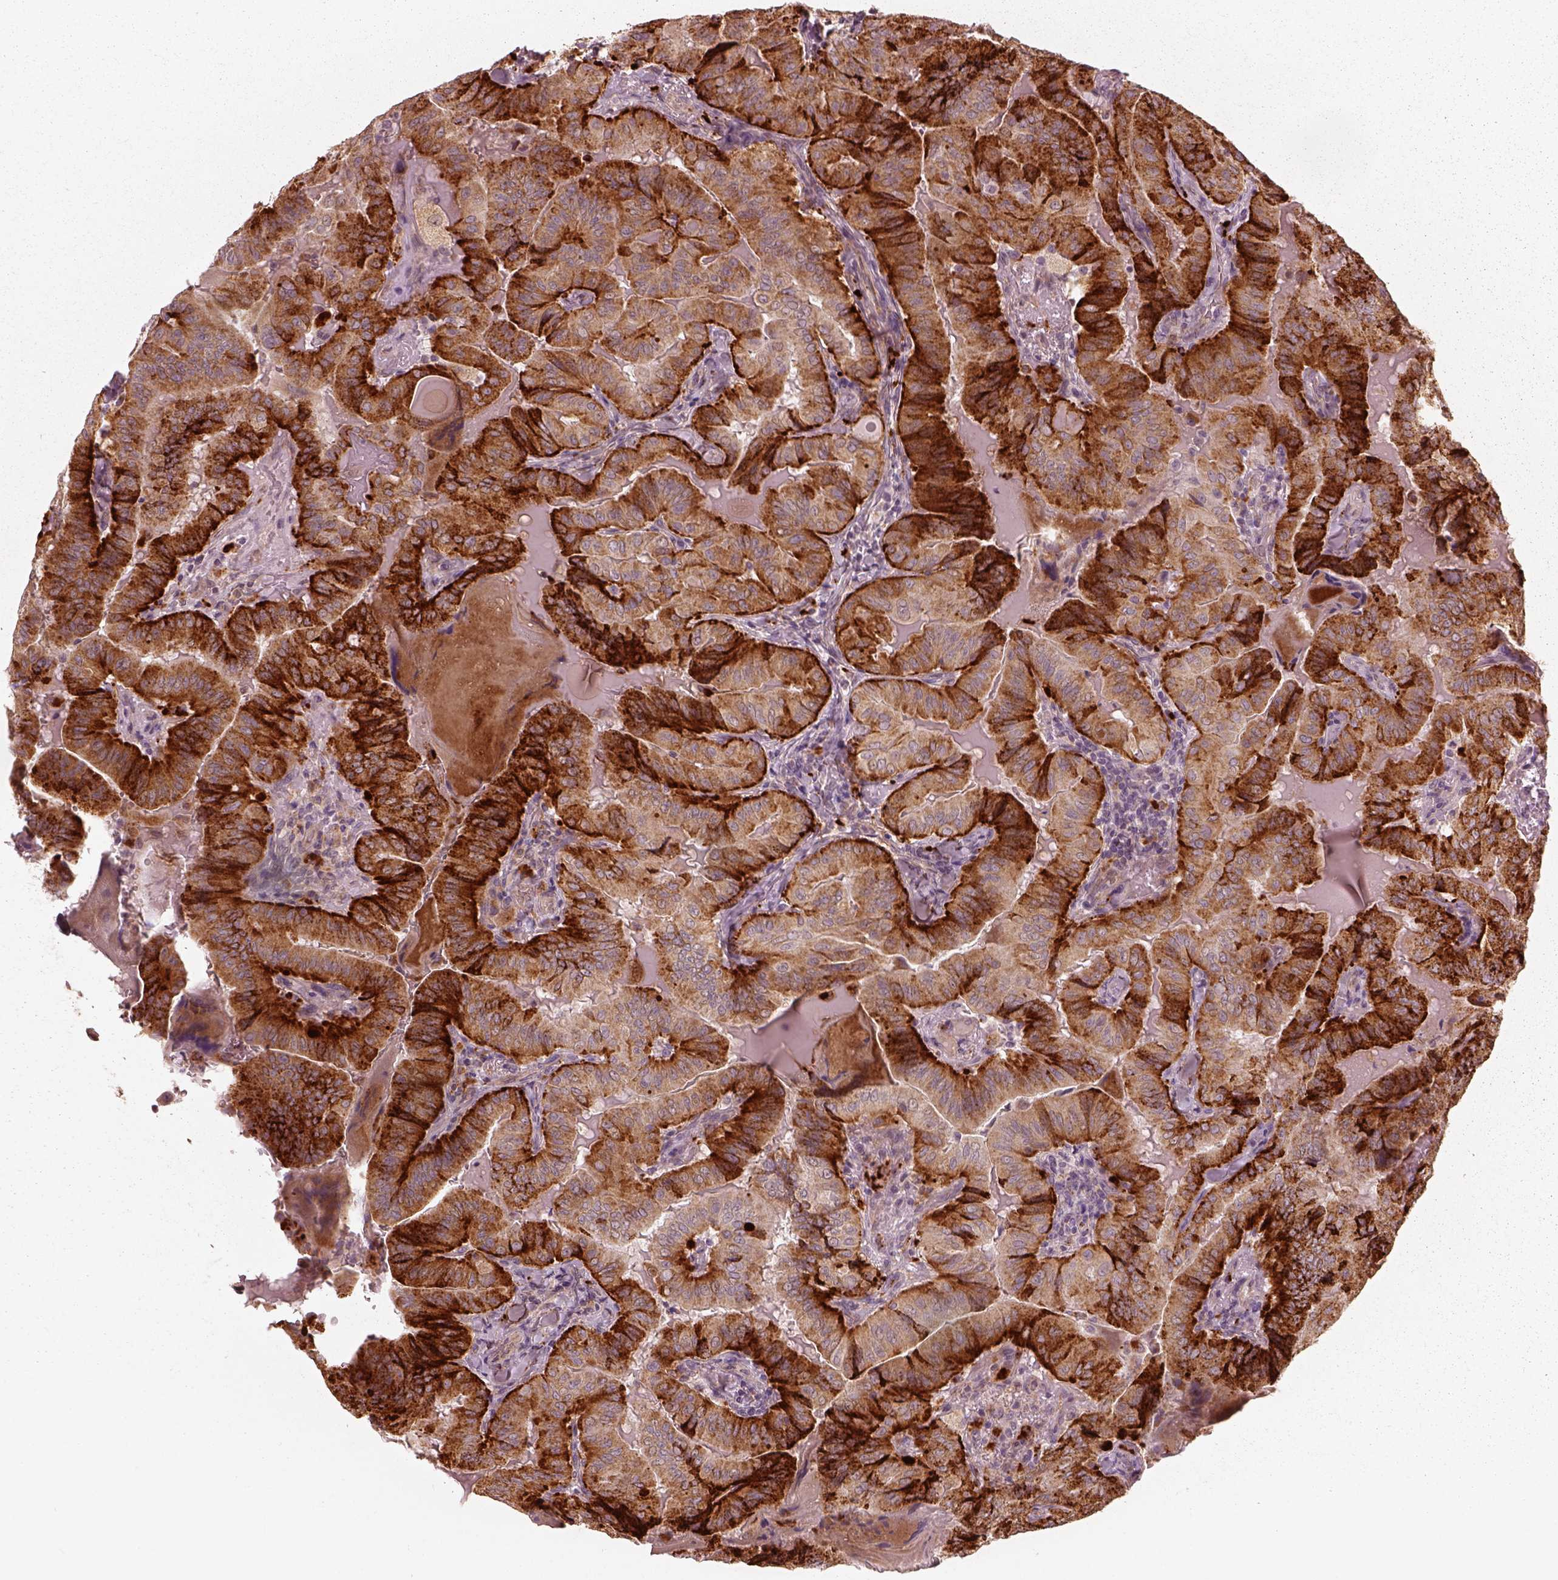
{"staining": {"intensity": "strong", "quantity": "25%-75%", "location": "cytoplasmic/membranous"}, "tissue": "thyroid cancer", "cell_type": "Tumor cells", "image_type": "cancer", "snomed": [{"axis": "morphology", "description": "Papillary adenocarcinoma, NOS"}, {"axis": "topography", "description": "Thyroid gland"}], "caption": "Immunohistochemistry histopathology image of human thyroid cancer stained for a protein (brown), which exhibits high levels of strong cytoplasmic/membranous staining in approximately 25%-75% of tumor cells.", "gene": "SLC25A46", "patient": {"sex": "female", "age": 68}}